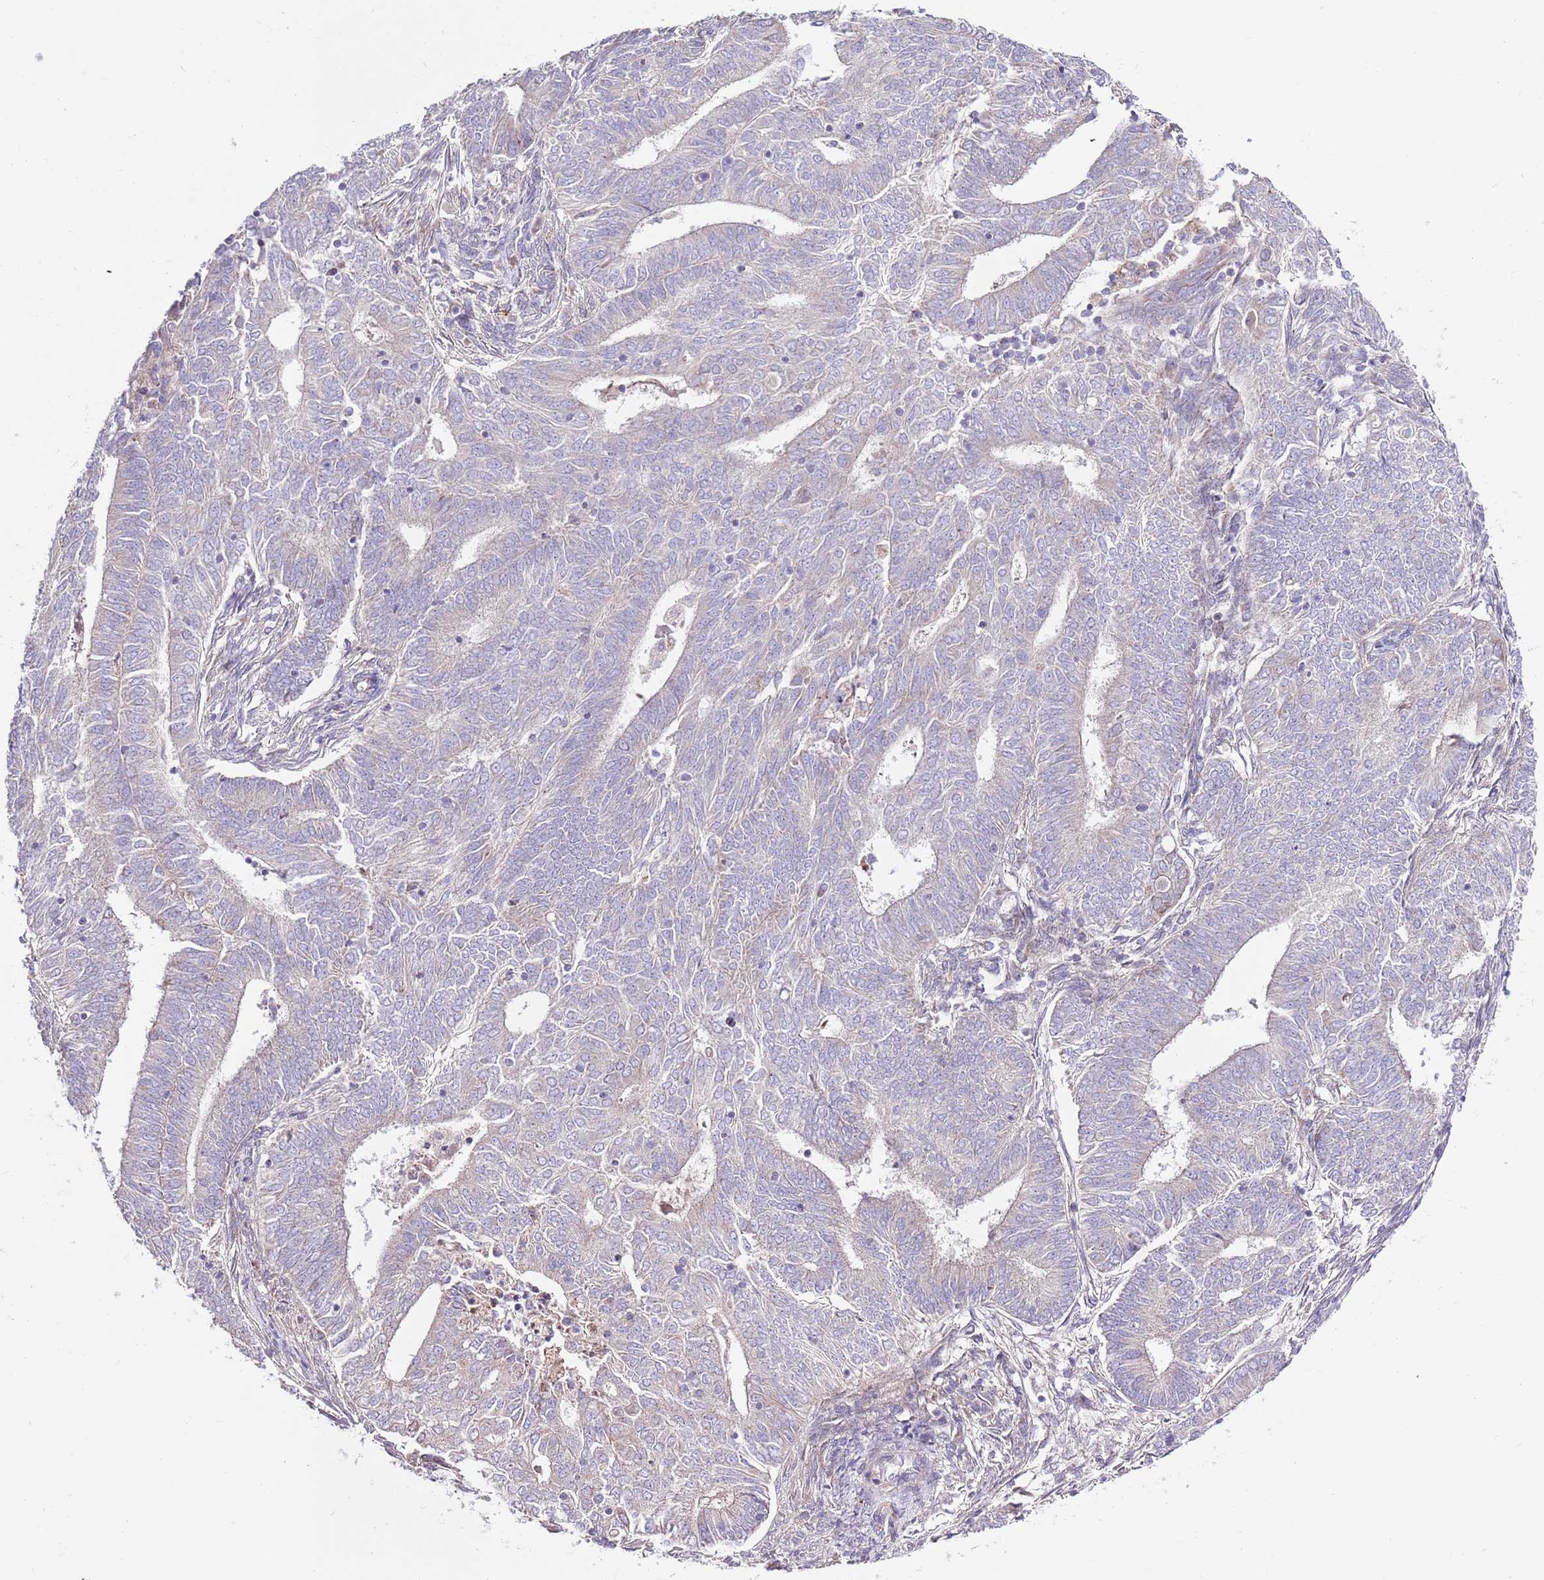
{"staining": {"intensity": "negative", "quantity": "none", "location": "none"}, "tissue": "endometrial cancer", "cell_type": "Tumor cells", "image_type": "cancer", "snomed": [{"axis": "morphology", "description": "Adenocarcinoma, NOS"}, {"axis": "topography", "description": "Endometrium"}], "caption": "DAB (3,3'-diaminobenzidine) immunohistochemical staining of human endometrial adenocarcinoma demonstrates no significant expression in tumor cells.", "gene": "SMG1", "patient": {"sex": "female", "age": 62}}